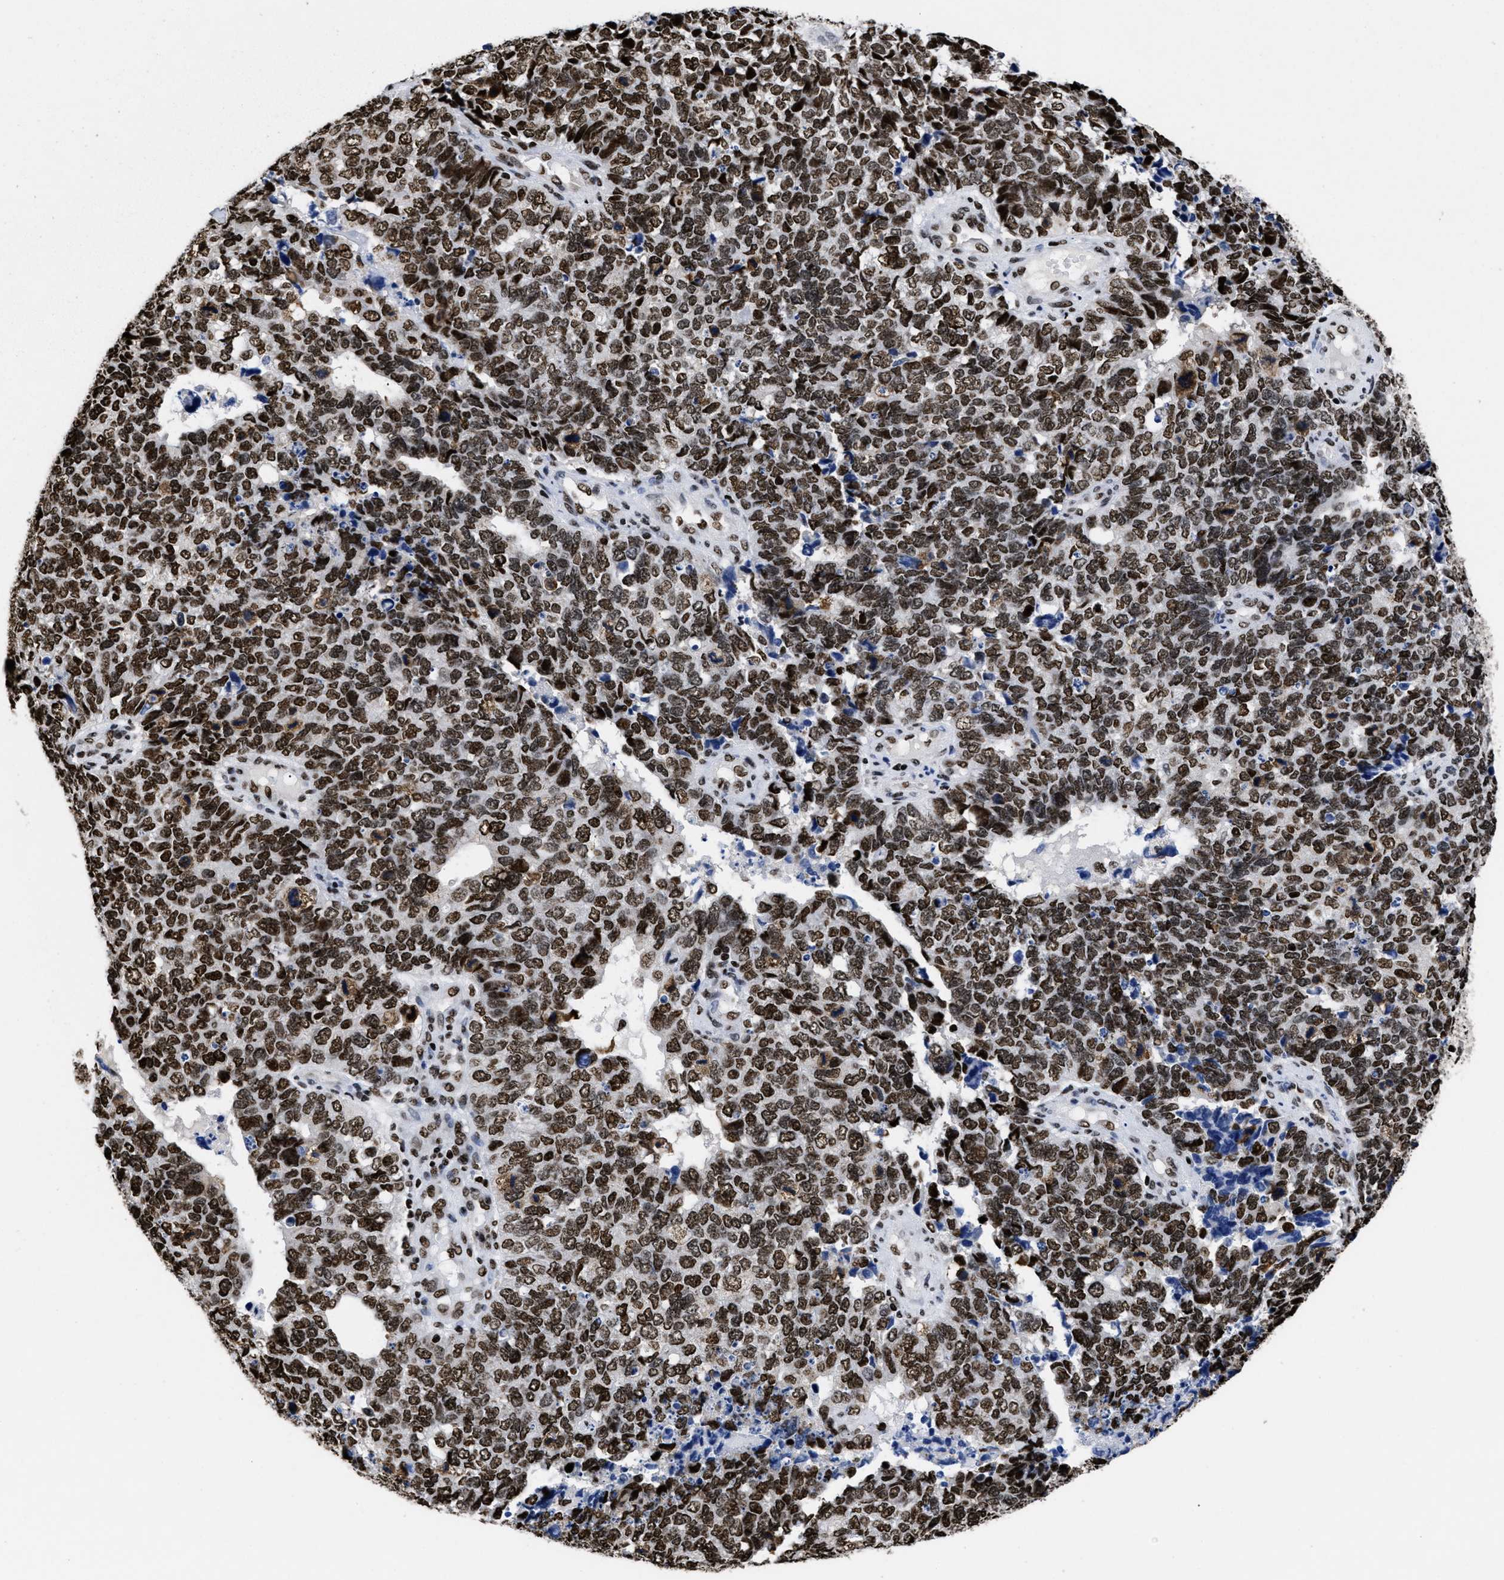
{"staining": {"intensity": "strong", "quantity": ">75%", "location": "nuclear"}, "tissue": "cervical cancer", "cell_type": "Tumor cells", "image_type": "cancer", "snomed": [{"axis": "morphology", "description": "Squamous cell carcinoma, NOS"}, {"axis": "topography", "description": "Cervix"}], "caption": "Brown immunohistochemical staining in human cervical cancer displays strong nuclear expression in about >75% of tumor cells.", "gene": "CALHM3", "patient": {"sex": "female", "age": 63}}